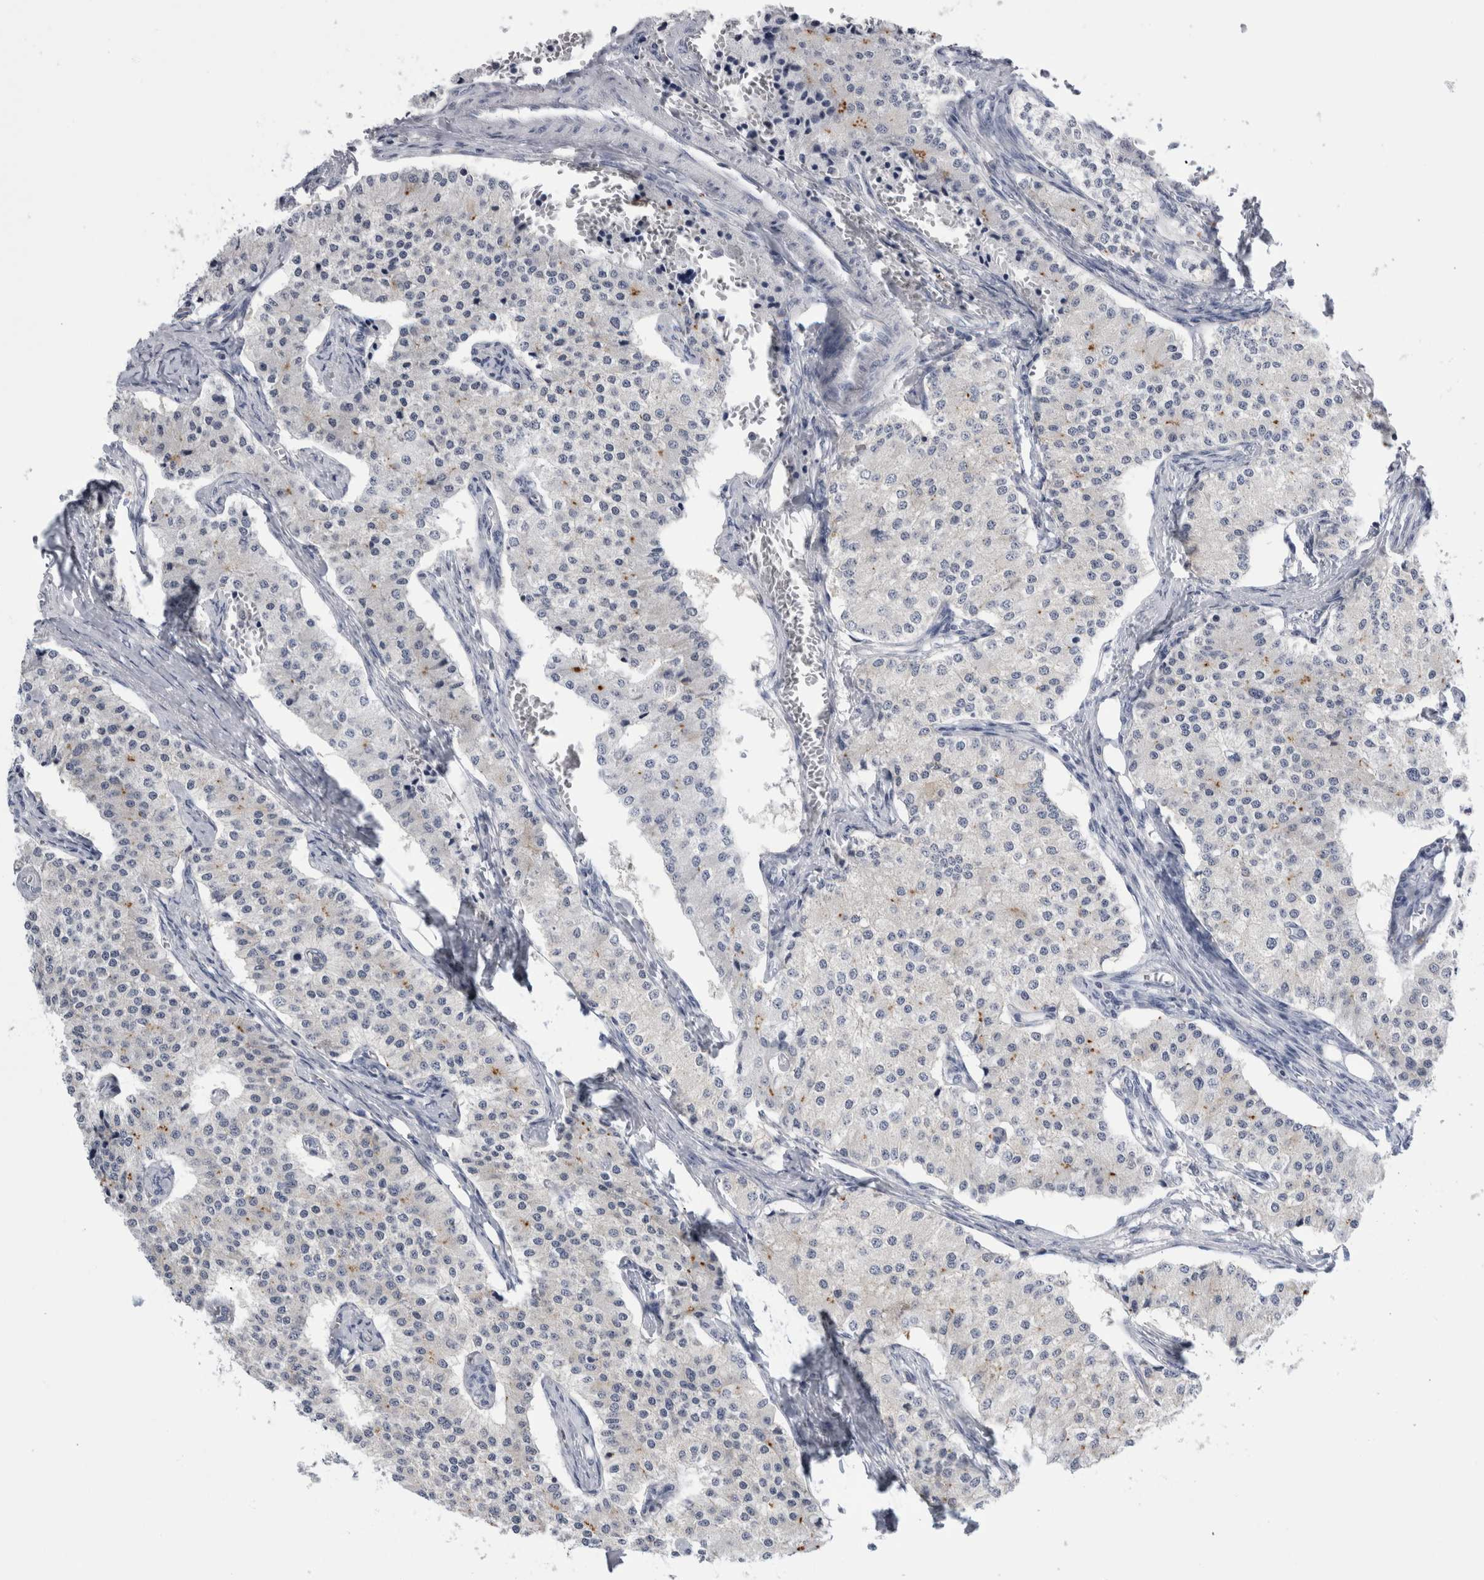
{"staining": {"intensity": "negative", "quantity": "none", "location": "none"}, "tissue": "carcinoid", "cell_type": "Tumor cells", "image_type": "cancer", "snomed": [{"axis": "morphology", "description": "Carcinoid, malignant, NOS"}, {"axis": "topography", "description": "Colon"}], "caption": "A high-resolution histopathology image shows immunohistochemistry (IHC) staining of carcinoid, which exhibits no significant expression in tumor cells. (Immunohistochemistry, brightfield microscopy, high magnification).", "gene": "ANKFY1", "patient": {"sex": "female", "age": 52}}